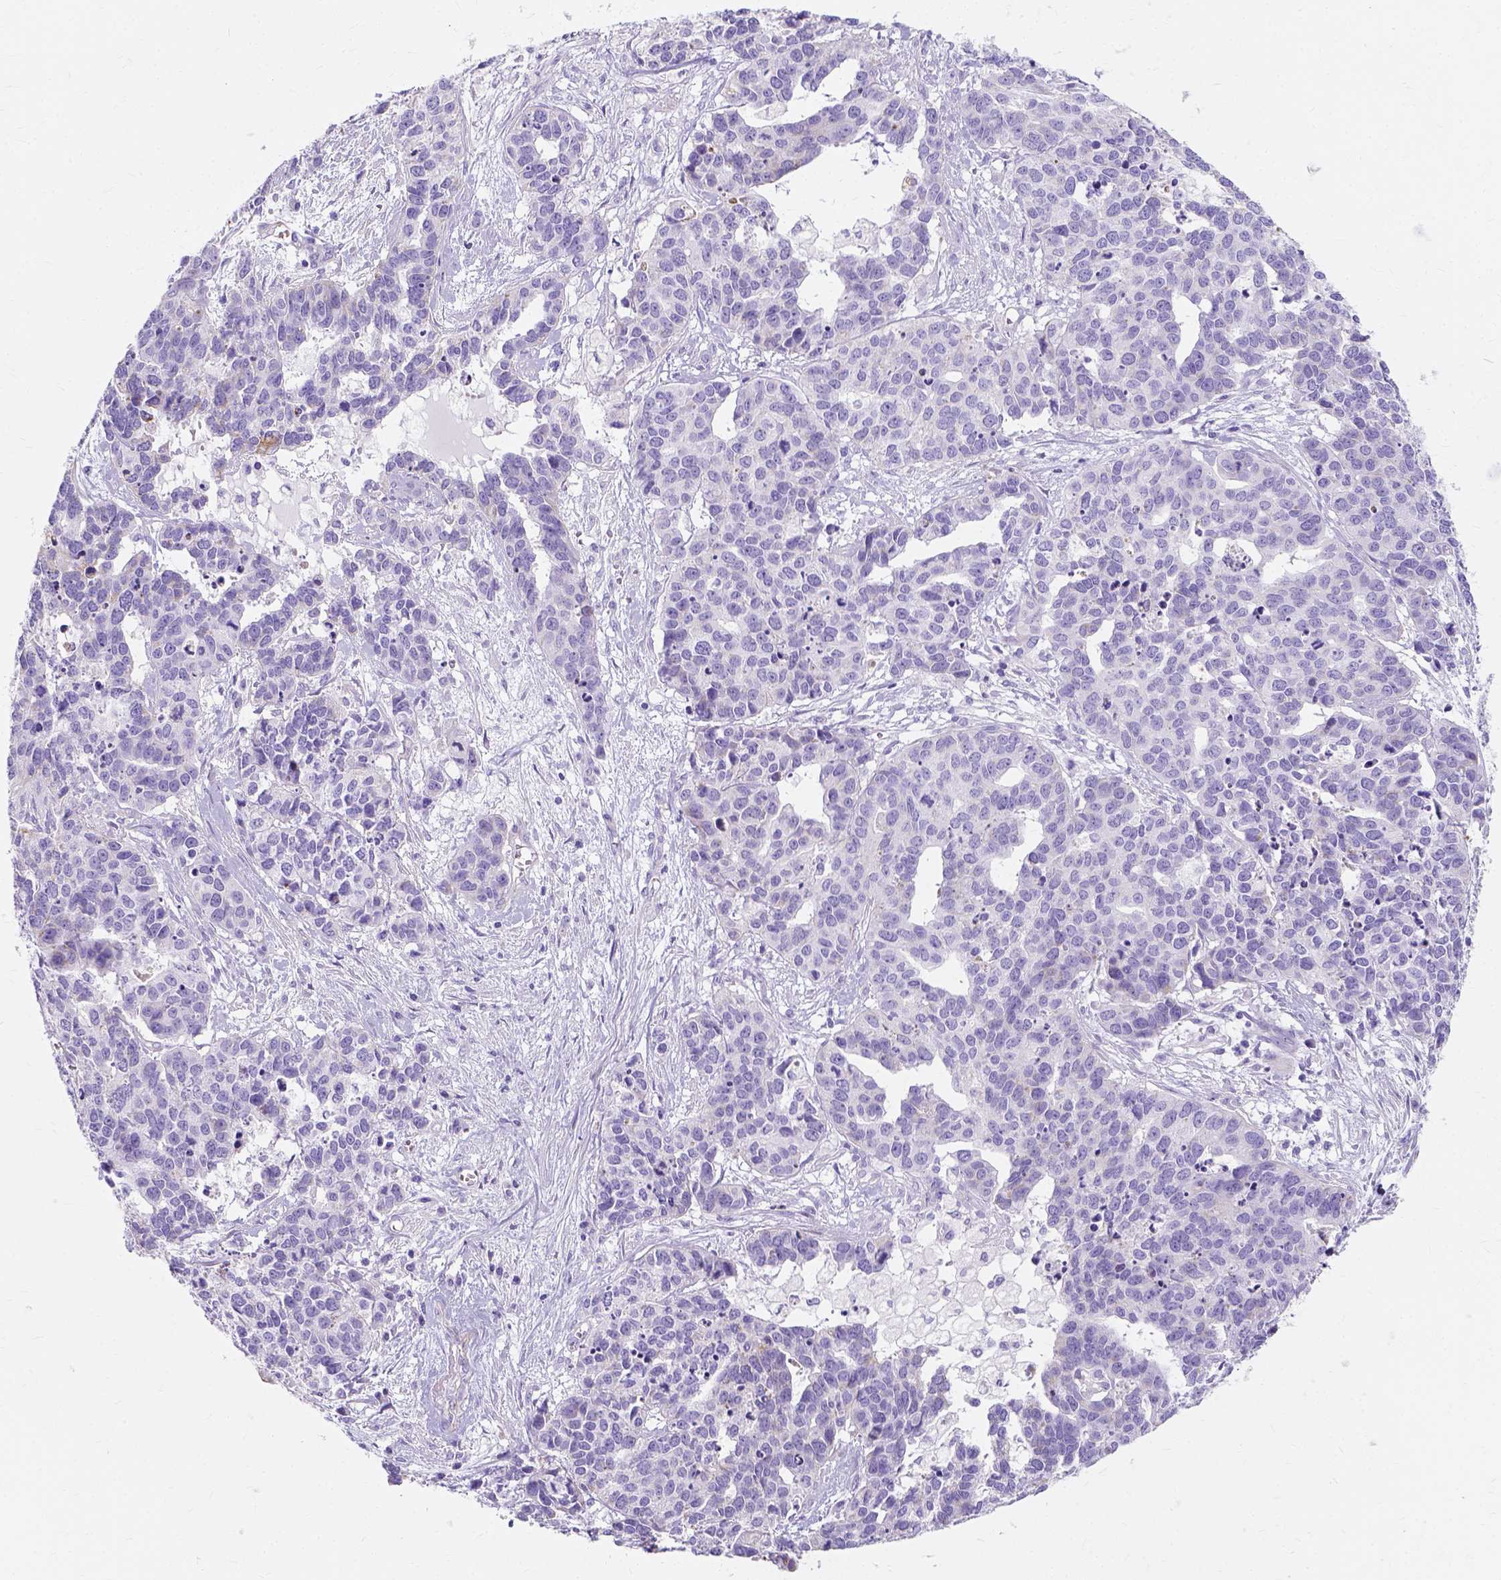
{"staining": {"intensity": "negative", "quantity": "none", "location": "none"}, "tissue": "ovarian cancer", "cell_type": "Tumor cells", "image_type": "cancer", "snomed": [{"axis": "morphology", "description": "Carcinoma, endometroid"}, {"axis": "topography", "description": "Ovary"}], "caption": "IHC micrograph of neoplastic tissue: human ovarian endometroid carcinoma stained with DAB (3,3'-diaminobenzidine) shows no significant protein staining in tumor cells.", "gene": "MYH15", "patient": {"sex": "female", "age": 65}}